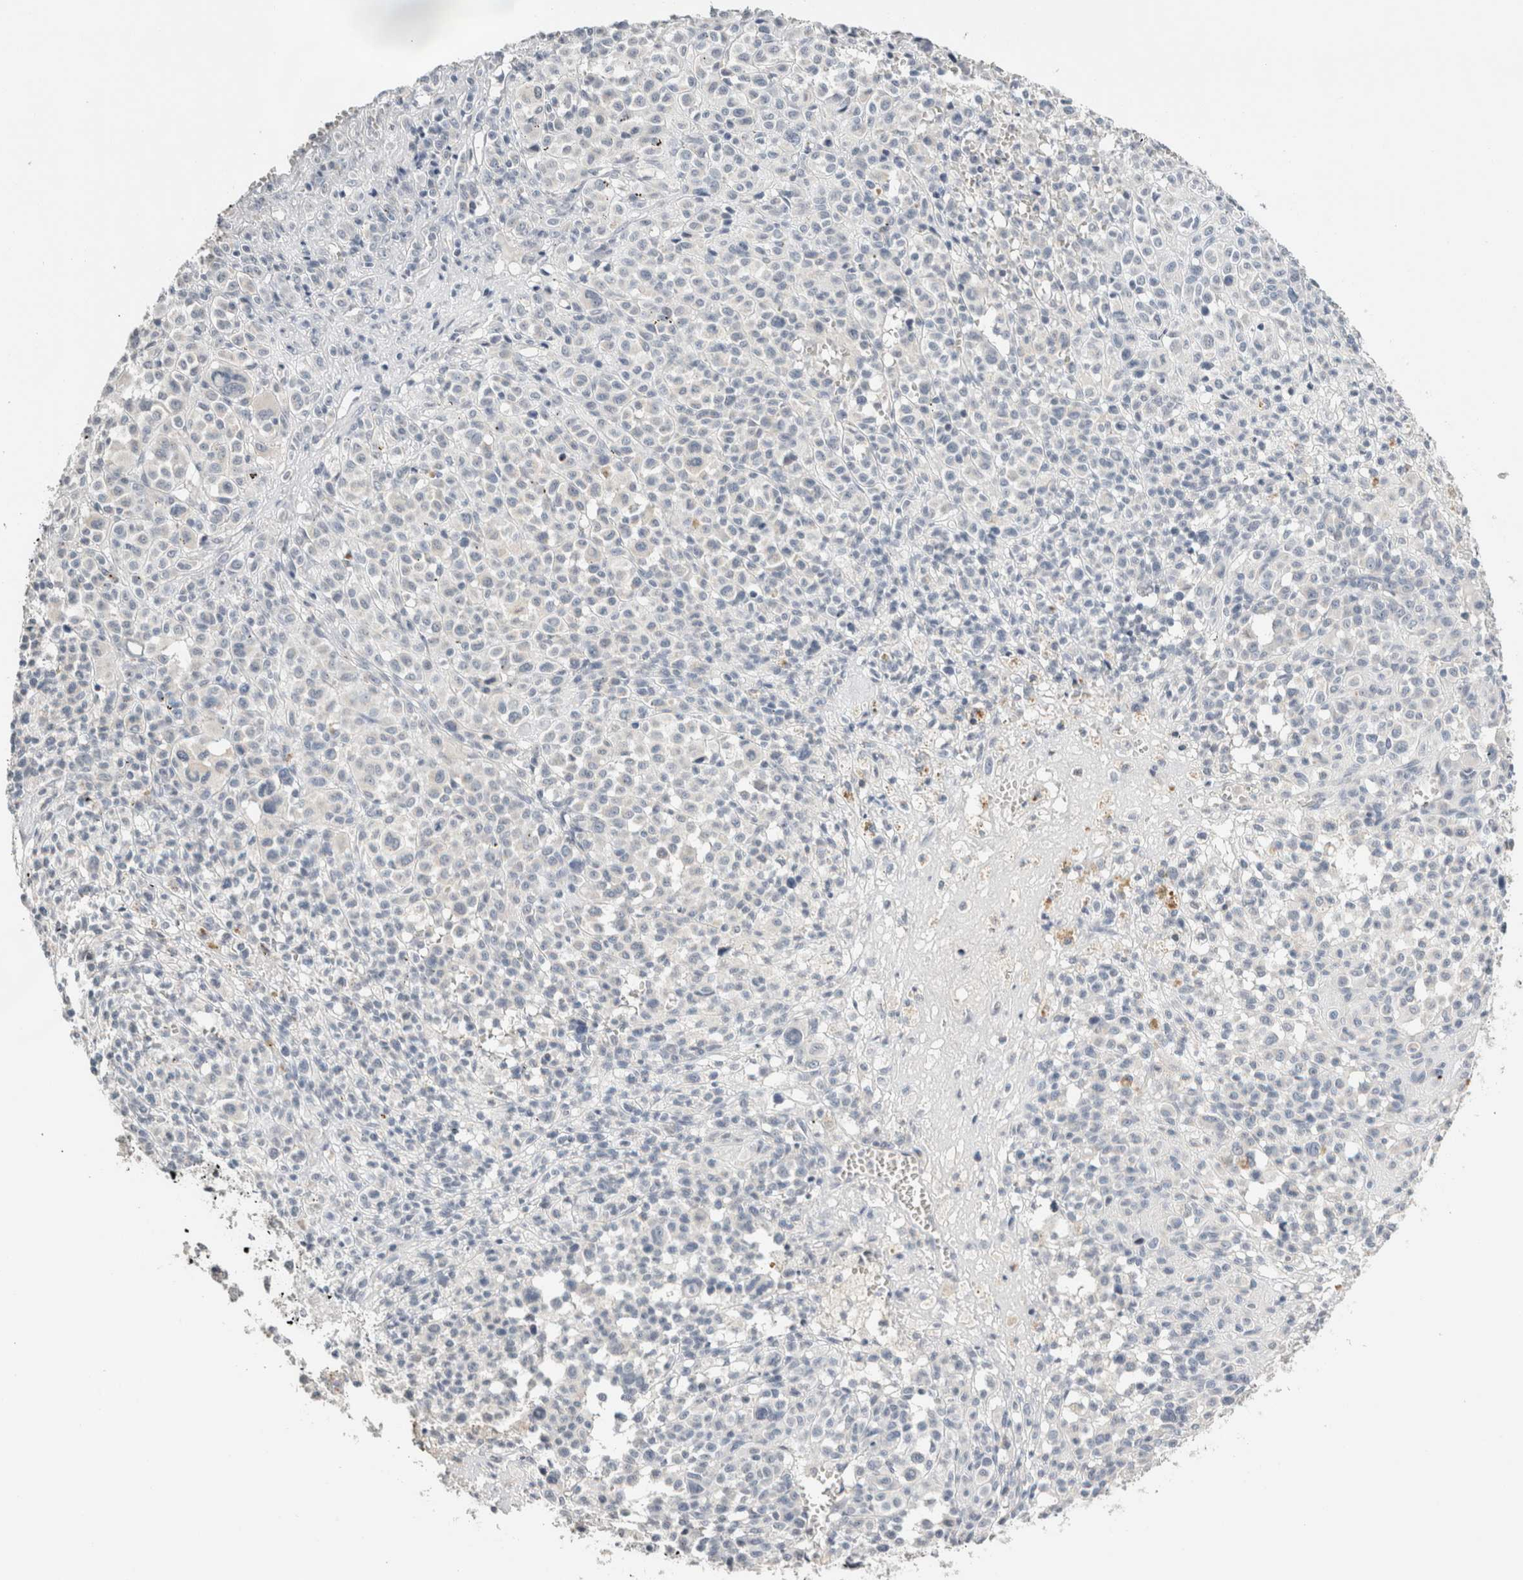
{"staining": {"intensity": "negative", "quantity": "none", "location": "none"}, "tissue": "melanoma", "cell_type": "Tumor cells", "image_type": "cancer", "snomed": [{"axis": "morphology", "description": "Malignant melanoma, Metastatic site"}, {"axis": "topography", "description": "Skin"}], "caption": "A high-resolution micrograph shows IHC staining of malignant melanoma (metastatic site), which reveals no significant expression in tumor cells.", "gene": "CRAT", "patient": {"sex": "female", "age": 74}}